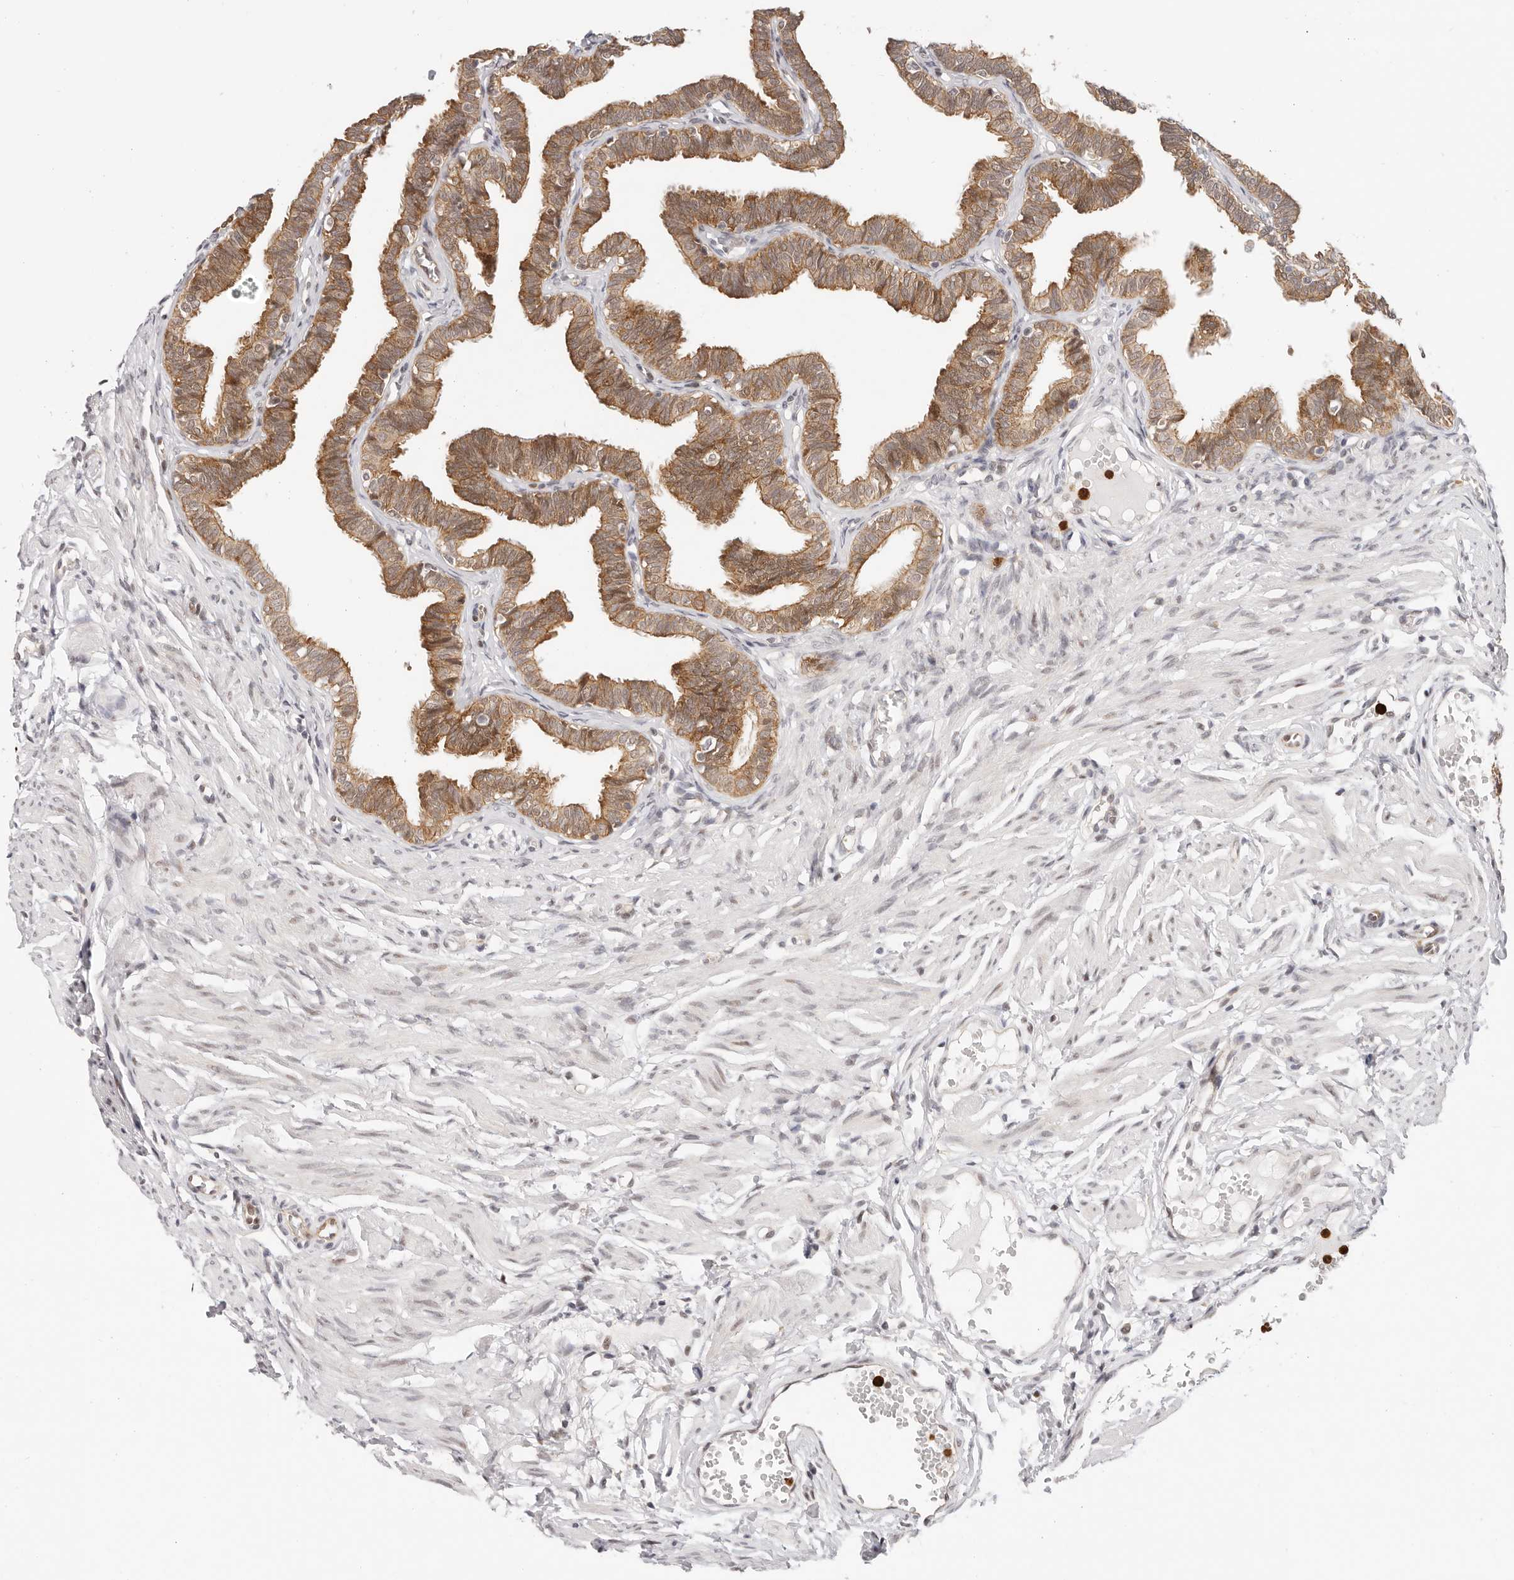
{"staining": {"intensity": "moderate", "quantity": ">75%", "location": "cytoplasmic/membranous"}, "tissue": "fallopian tube", "cell_type": "Glandular cells", "image_type": "normal", "snomed": [{"axis": "morphology", "description": "Normal tissue, NOS"}, {"axis": "topography", "description": "Fallopian tube"}, {"axis": "topography", "description": "Ovary"}], "caption": "Protein staining exhibits moderate cytoplasmic/membranous staining in approximately >75% of glandular cells in benign fallopian tube.", "gene": "AFDN", "patient": {"sex": "female", "age": 23}}